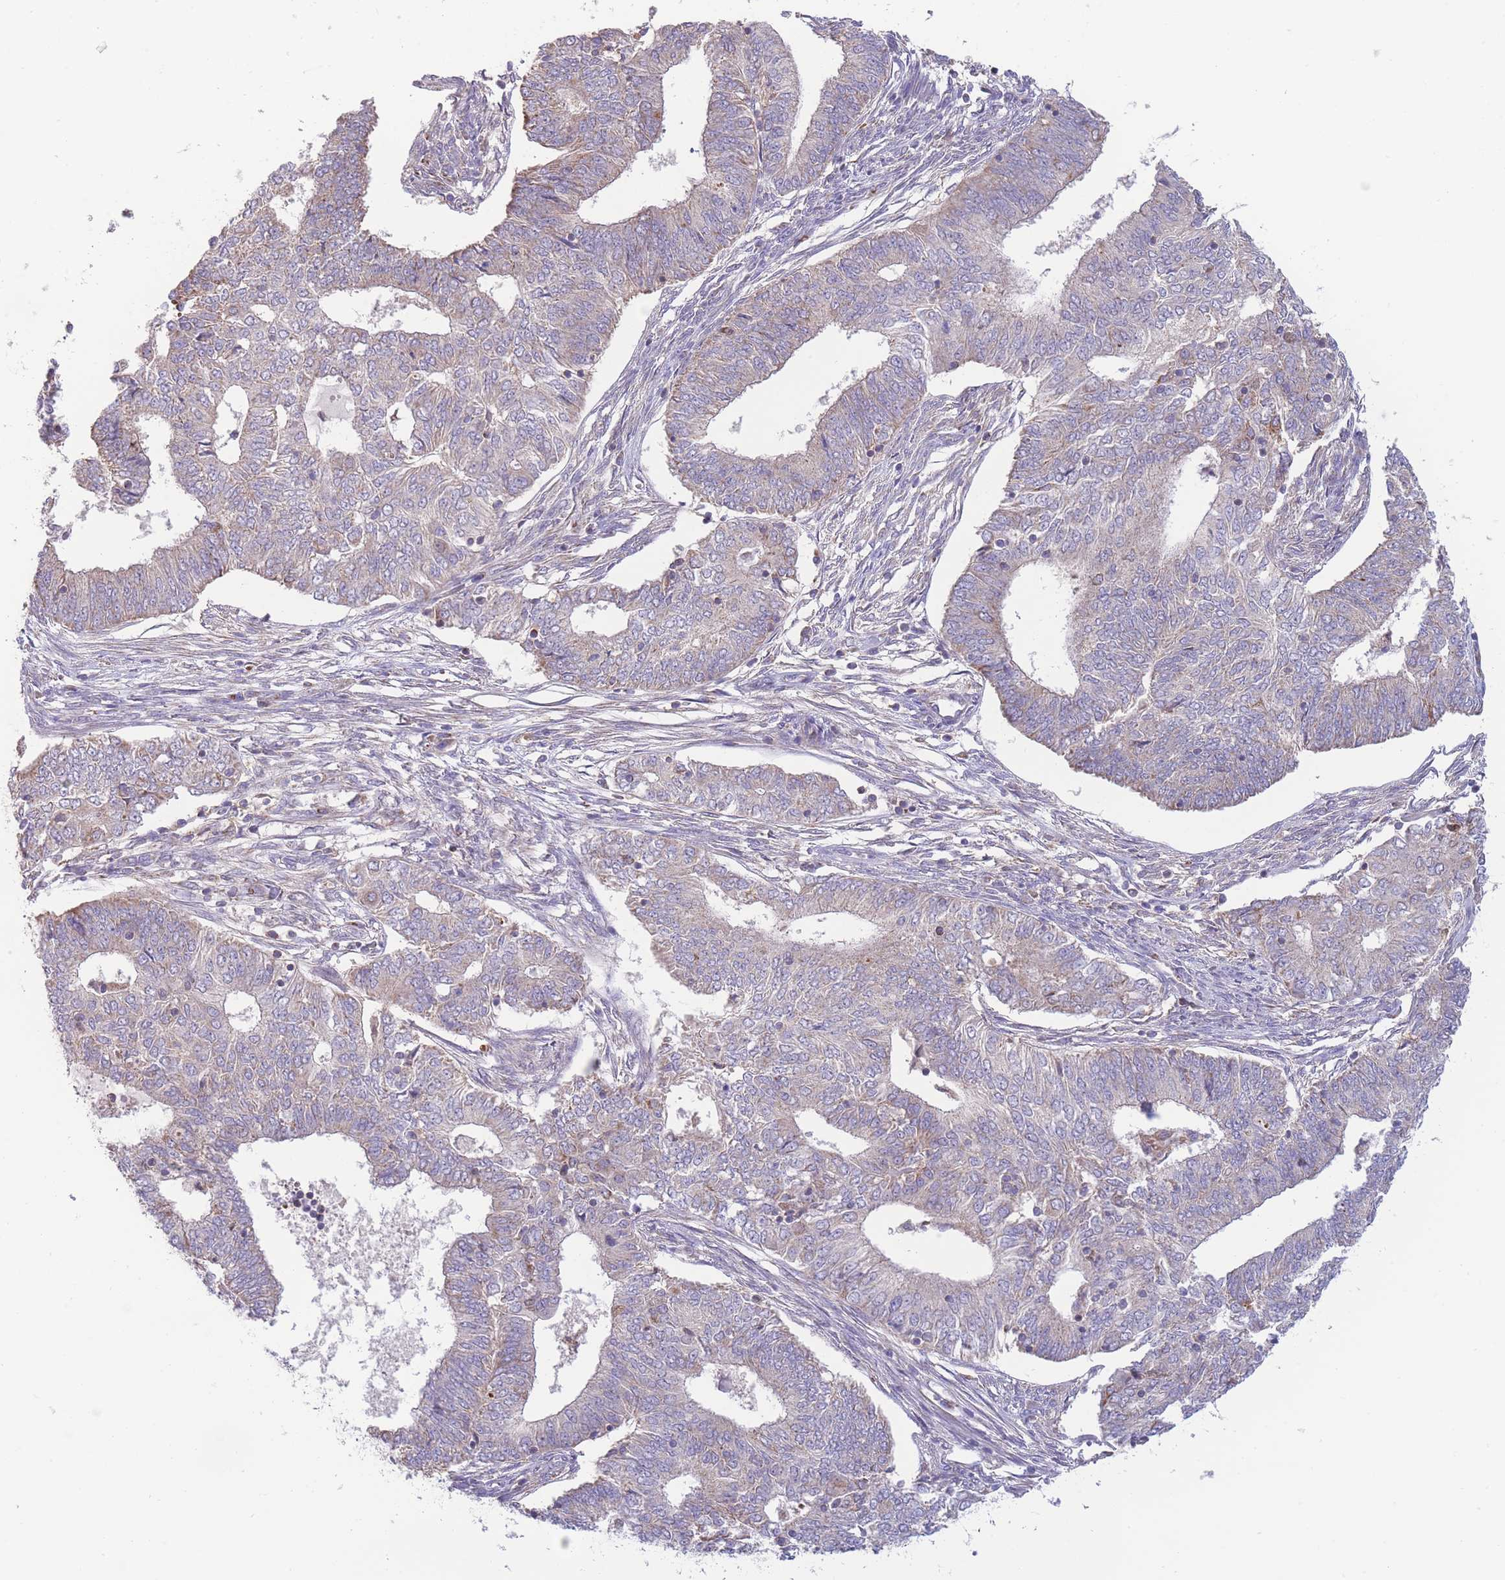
{"staining": {"intensity": "weak", "quantity": "<25%", "location": "cytoplasmic/membranous"}, "tissue": "endometrial cancer", "cell_type": "Tumor cells", "image_type": "cancer", "snomed": [{"axis": "morphology", "description": "Adenocarcinoma, NOS"}, {"axis": "topography", "description": "Endometrium"}], "caption": "This is an IHC histopathology image of human endometrial cancer (adenocarcinoma). There is no staining in tumor cells.", "gene": "SLC25A42", "patient": {"sex": "female", "age": 62}}